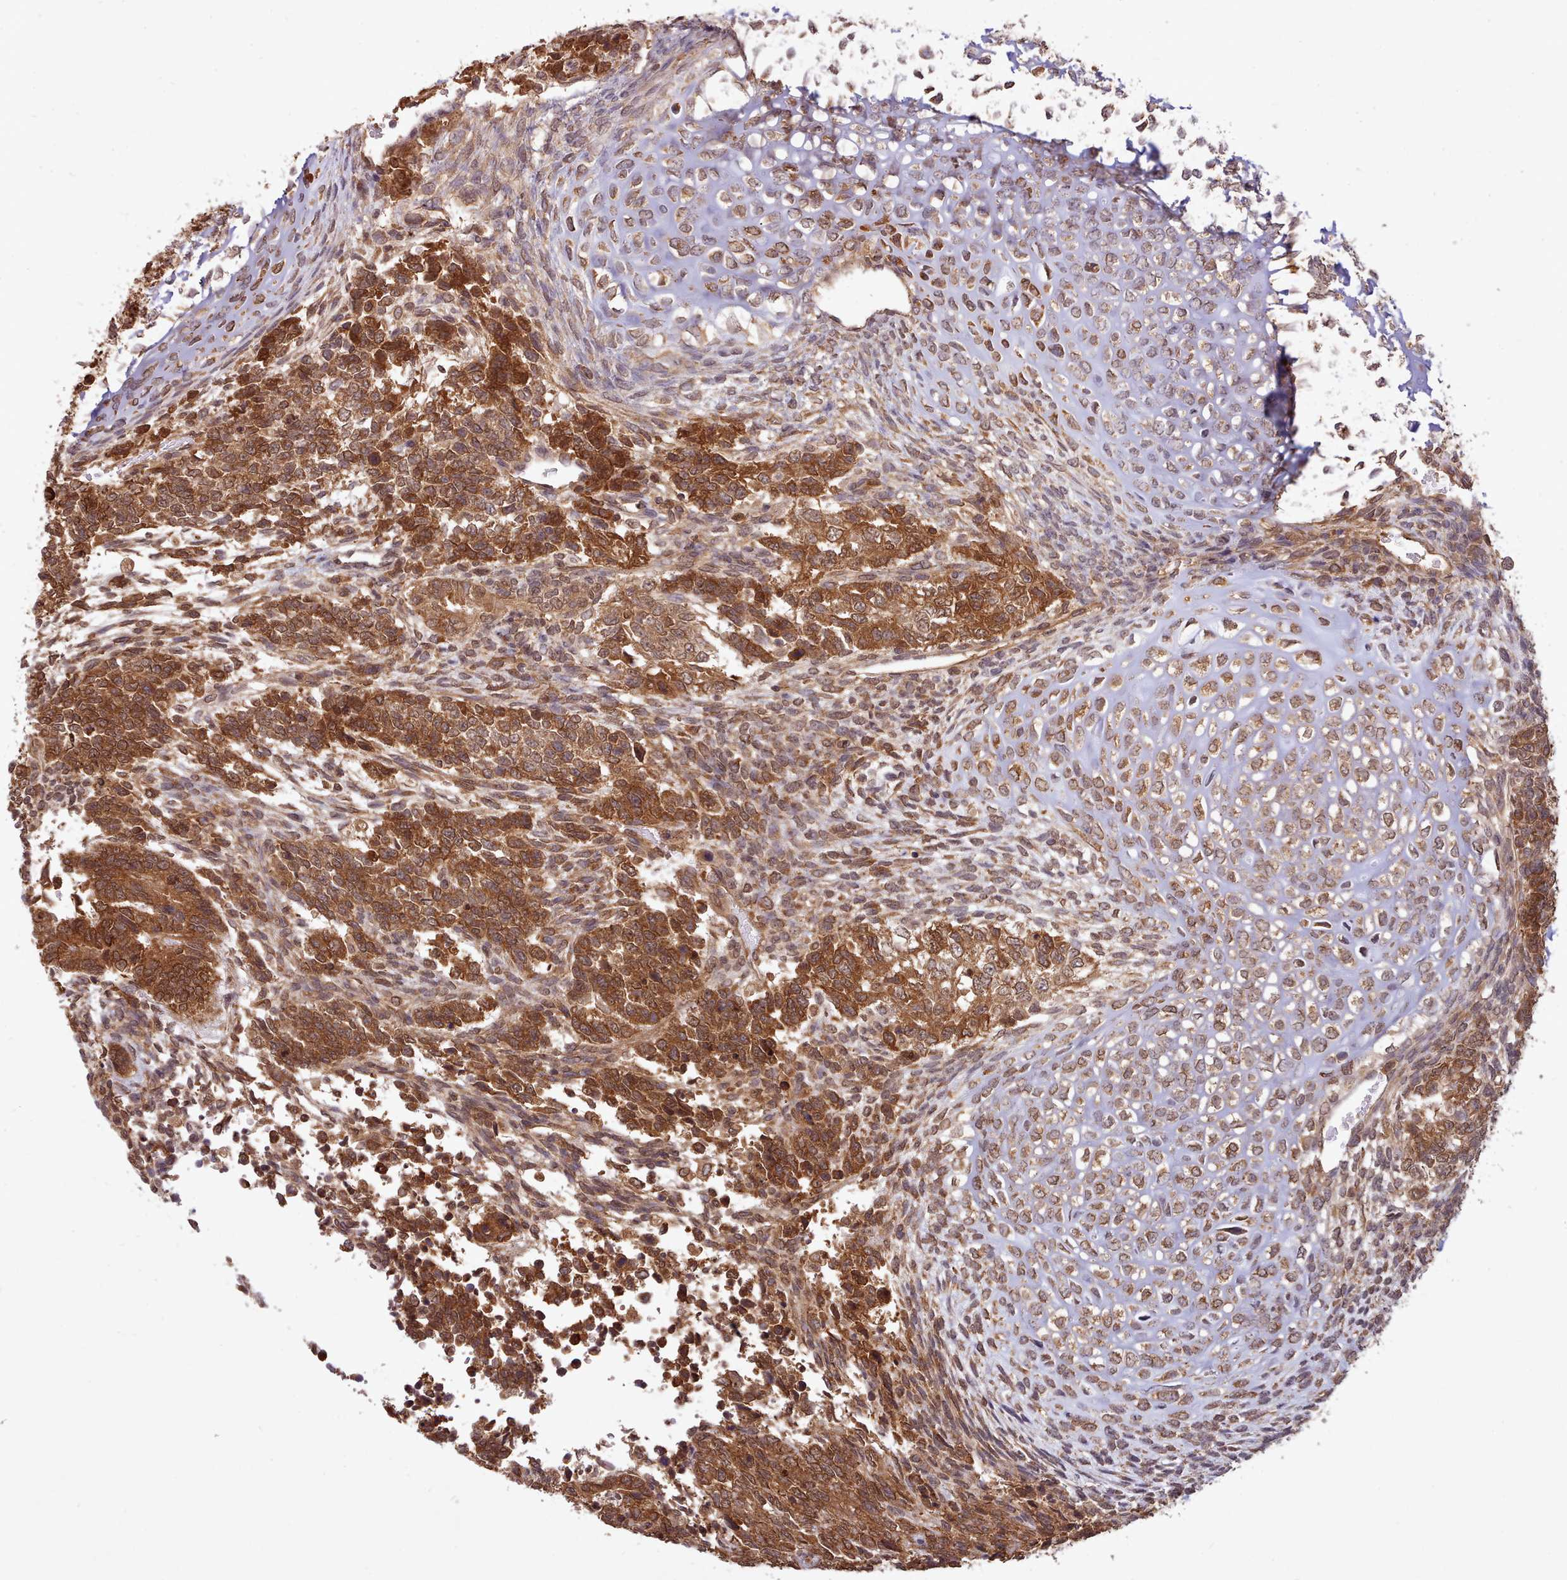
{"staining": {"intensity": "strong", "quantity": ">75%", "location": "cytoplasmic/membranous,nuclear"}, "tissue": "testis cancer", "cell_type": "Tumor cells", "image_type": "cancer", "snomed": [{"axis": "morphology", "description": "Carcinoma, Embryonal, NOS"}, {"axis": "topography", "description": "Testis"}], "caption": "Protein staining shows strong cytoplasmic/membranous and nuclear positivity in approximately >75% of tumor cells in testis cancer.", "gene": "PIP4P1", "patient": {"sex": "male", "age": 23}}